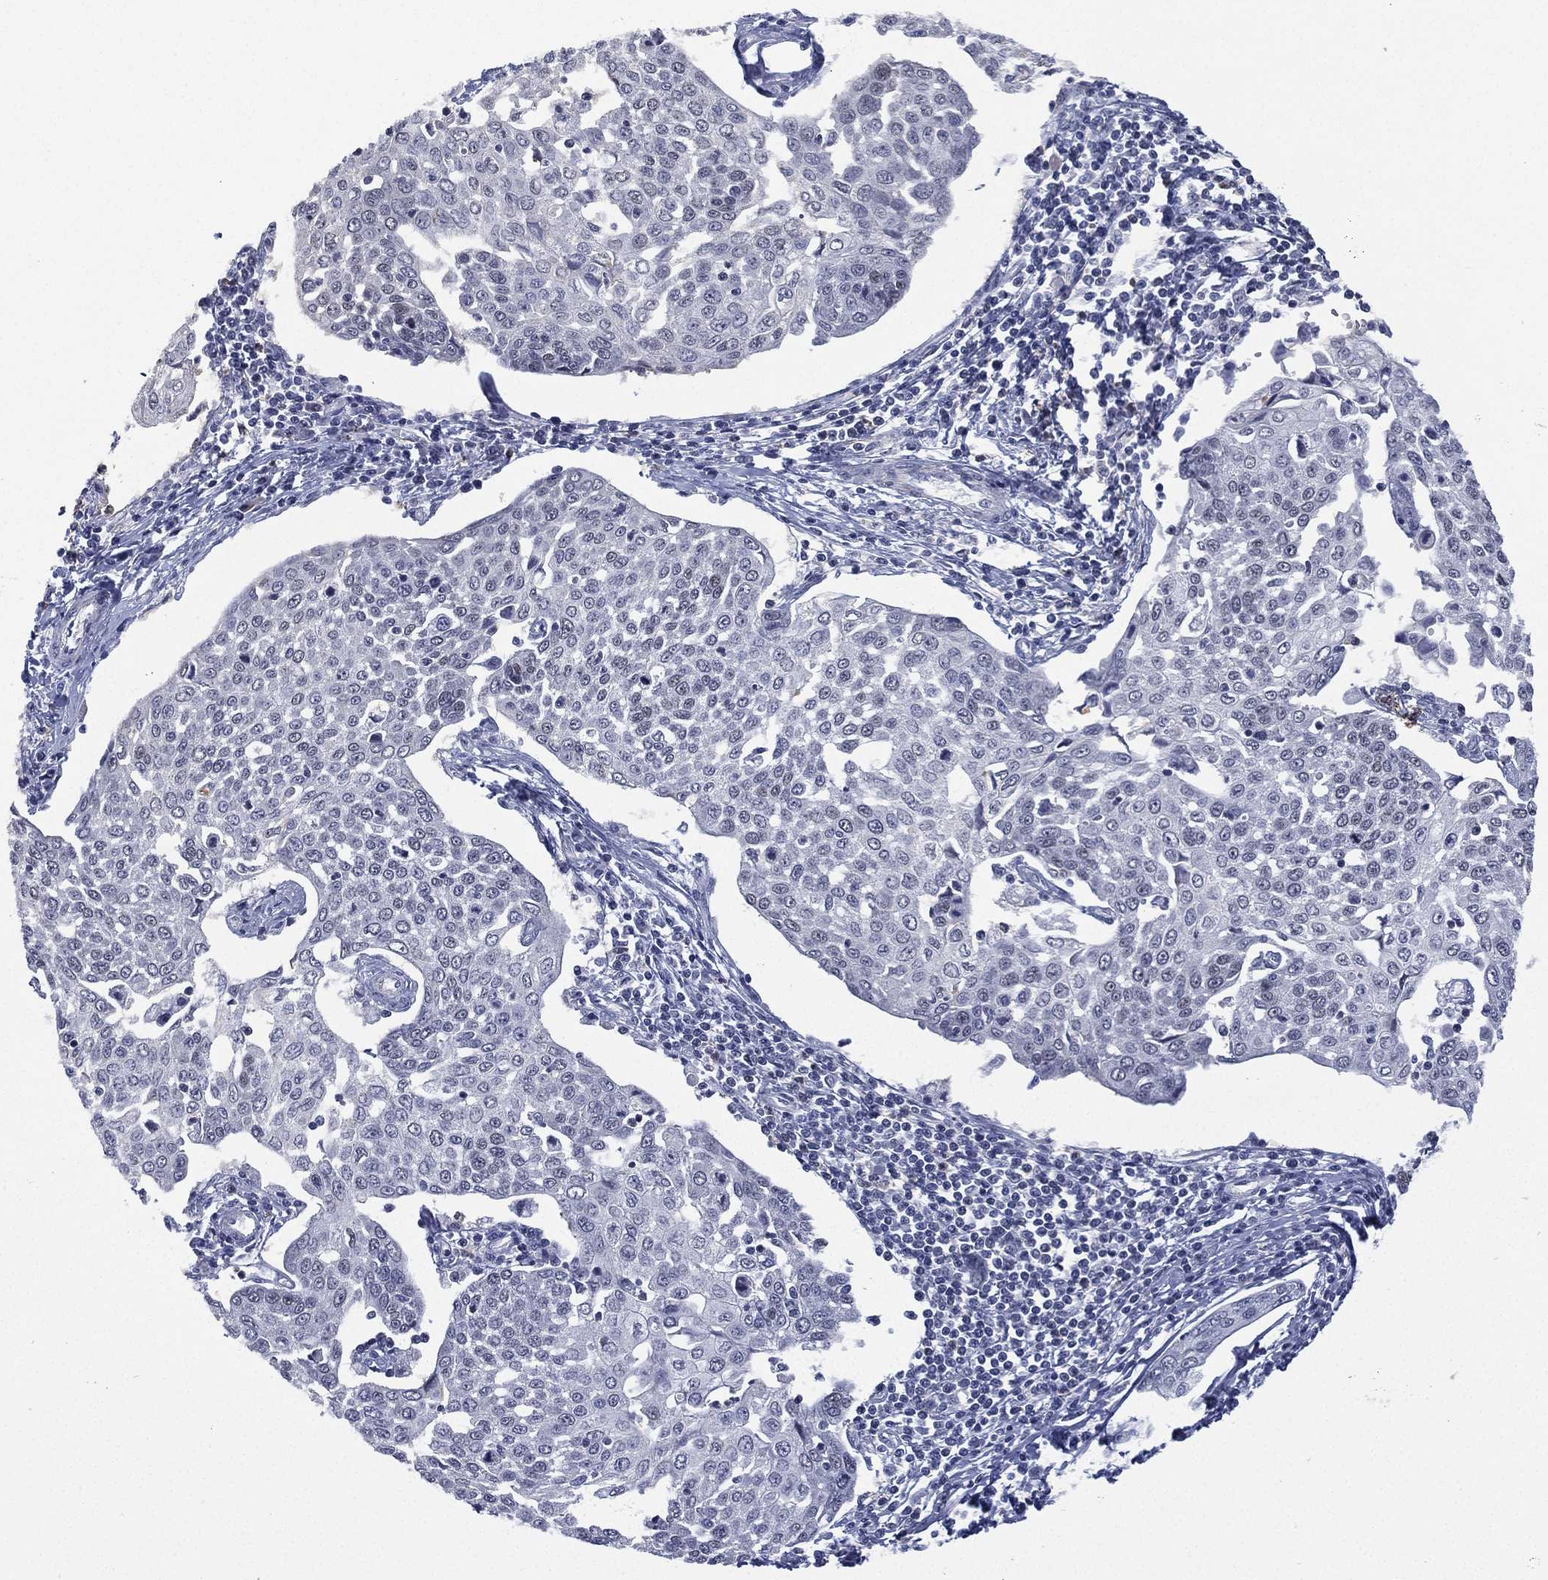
{"staining": {"intensity": "negative", "quantity": "none", "location": "none"}, "tissue": "cervical cancer", "cell_type": "Tumor cells", "image_type": "cancer", "snomed": [{"axis": "morphology", "description": "Squamous cell carcinoma, NOS"}, {"axis": "topography", "description": "Cervix"}], "caption": "There is no significant staining in tumor cells of squamous cell carcinoma (cervical).", "gene": "ZNF711", "patient": {"sex": "female", "age": 34}}